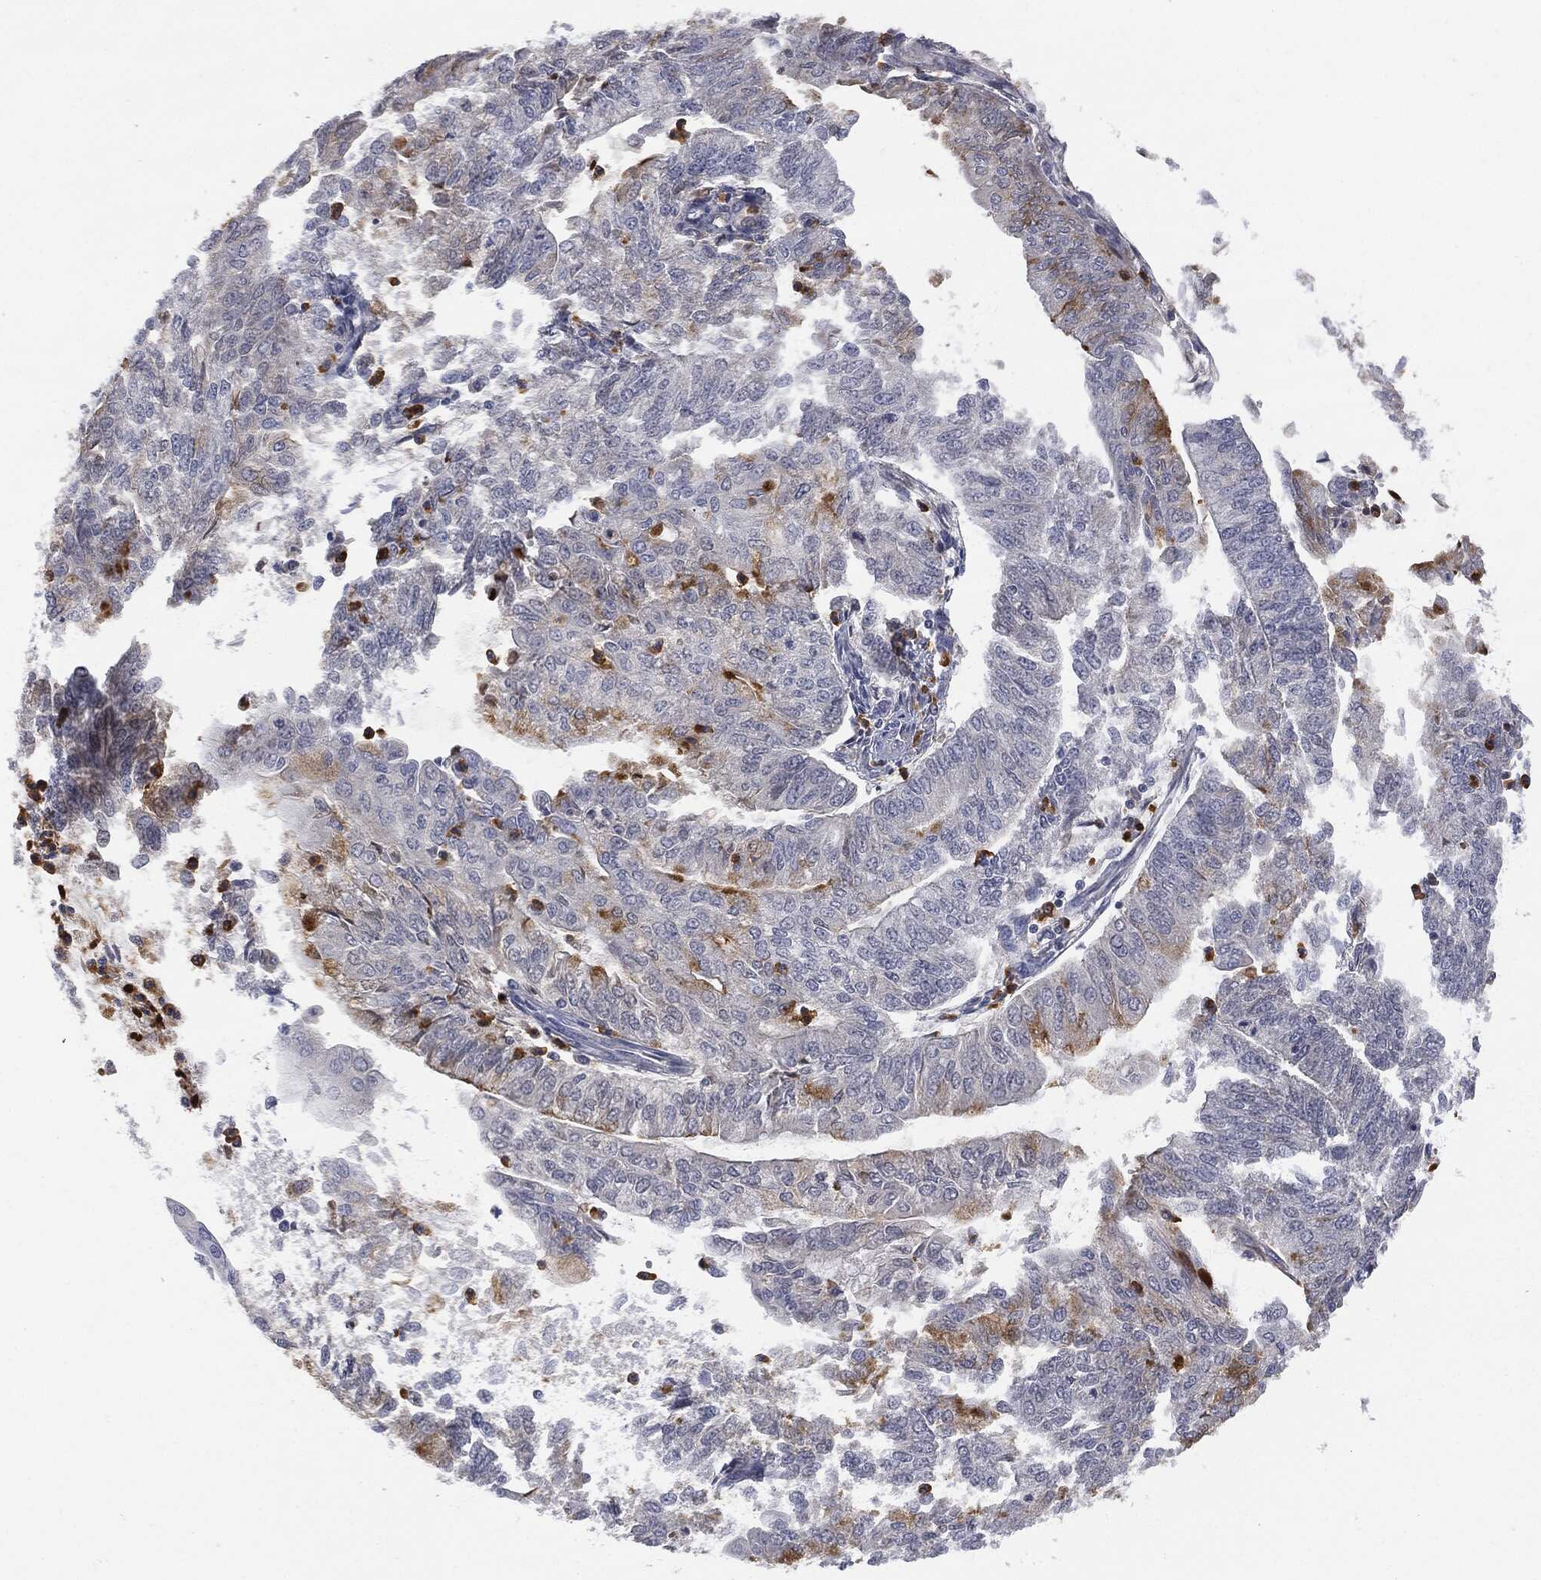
{"staining": {"intensity": "moderate", "quantity": "<25%", "location": "cytoplasmic/membranous"}, "tissue": "endometrial cancer", "cell_type": "Tumor cells", "image_type": "cancer", "snomed": [{"axis": "morphology", "description": "Adenocarcinoma, NOS"}, {"axis": "topography", "description": "Endometrium"}], "caption": "Protein staining exhibits moderate cytoplasmic/membranous staining in about <25% of tumor cells in adenocarcinoma (endometrial).", "gene": "BTK", "patient": {"sex": "female", "age": 59}}